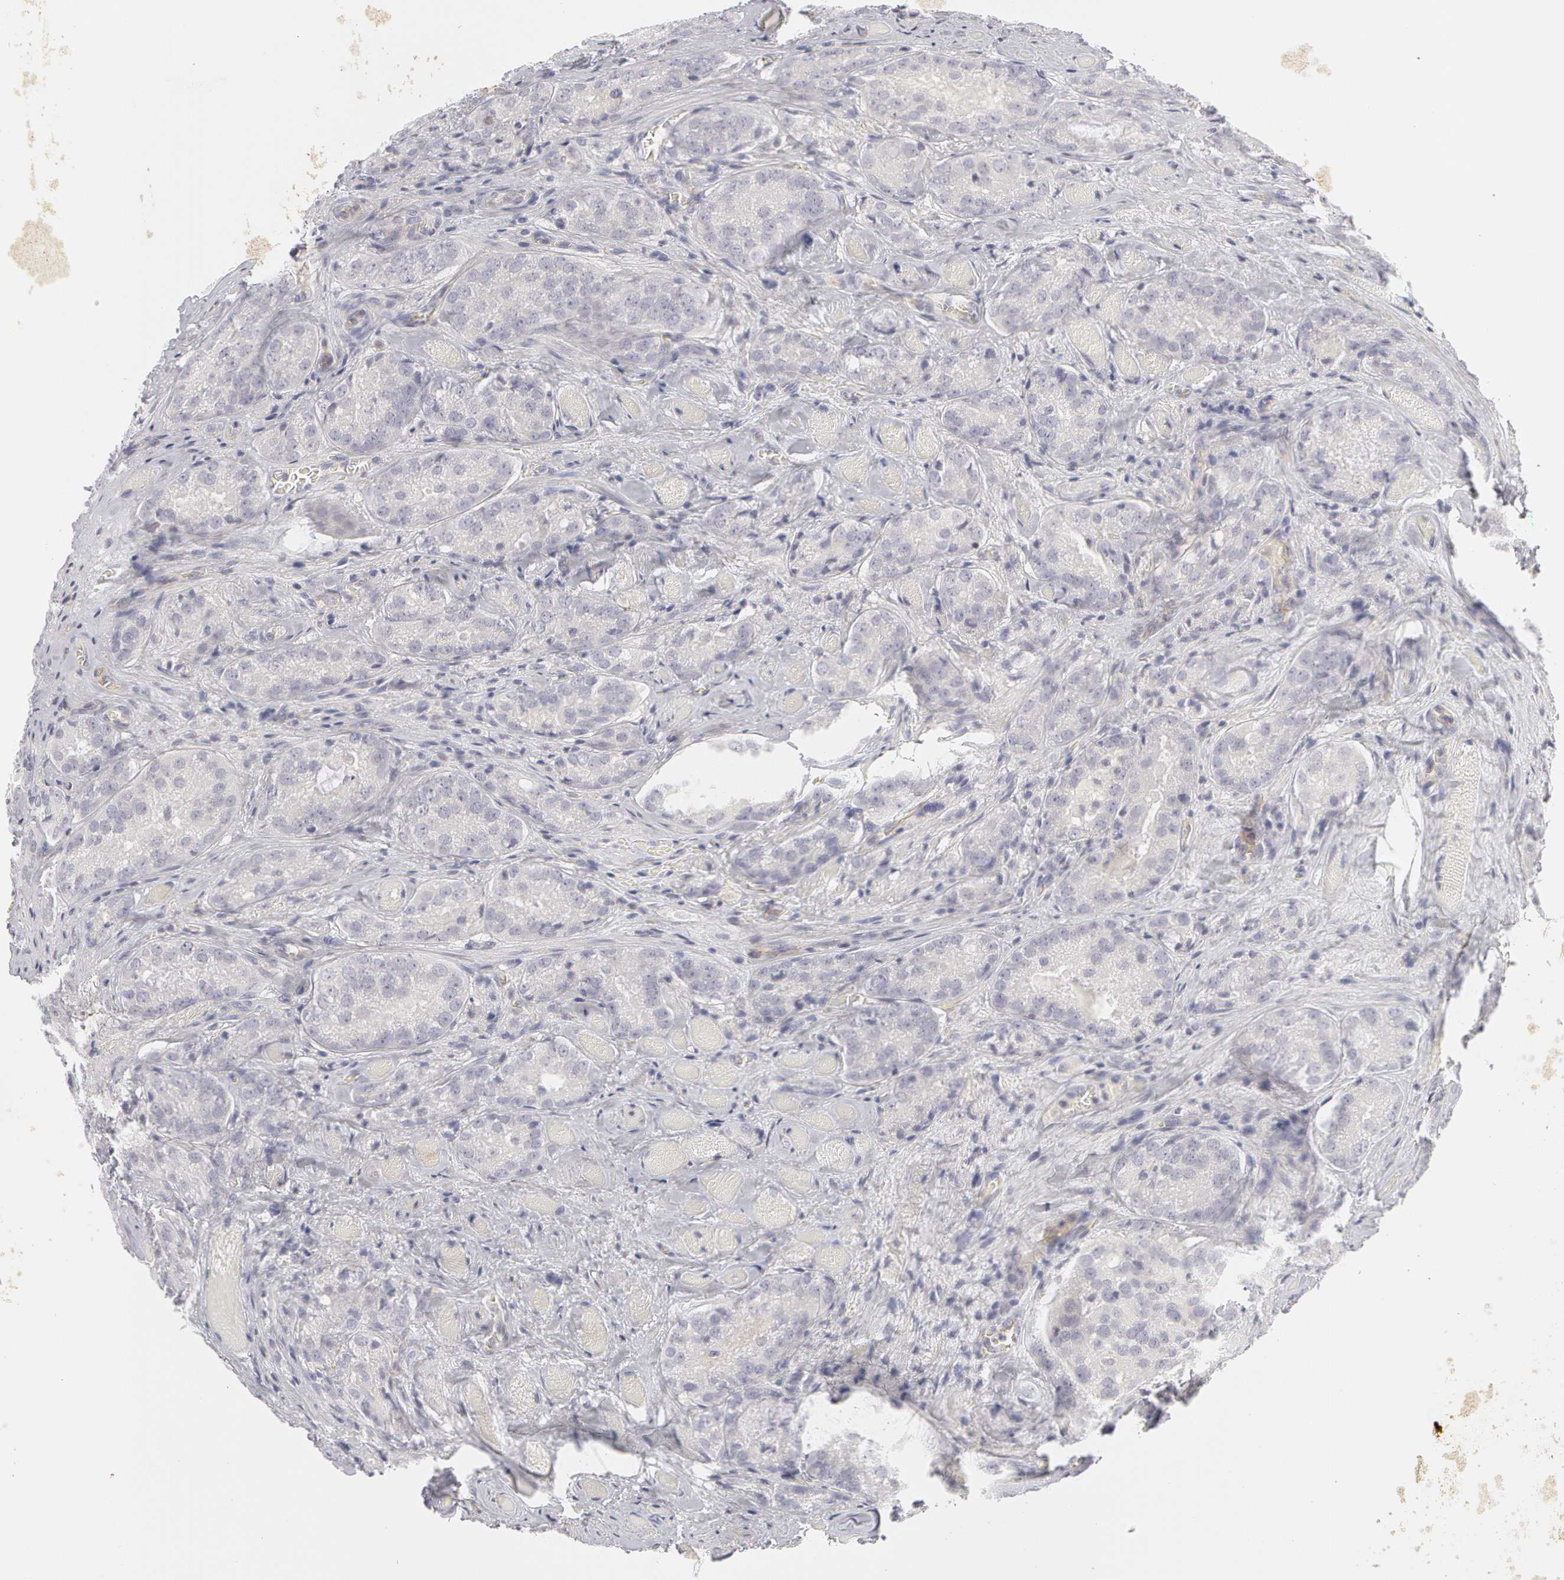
{"staining": {"intensity": "negative", "quantity": "none", "location": "none"}, "tissue": "prostate cancer", "cell_type": "Tumor cells", "image_type": "cancer", "snomed": [{"axis": "morphology", "description": "Adenocarcinoma, Medium grade"}, {"axis": "topography", "description": "Prostate"}], "caption": "This is an immunohistochemistry photomicrograph of prostate adenocarcinoma (medium-grade). There is no expression in tumor cells.", "gene": "ABCB1", "patient": {"sex": "male", "age": 60}}